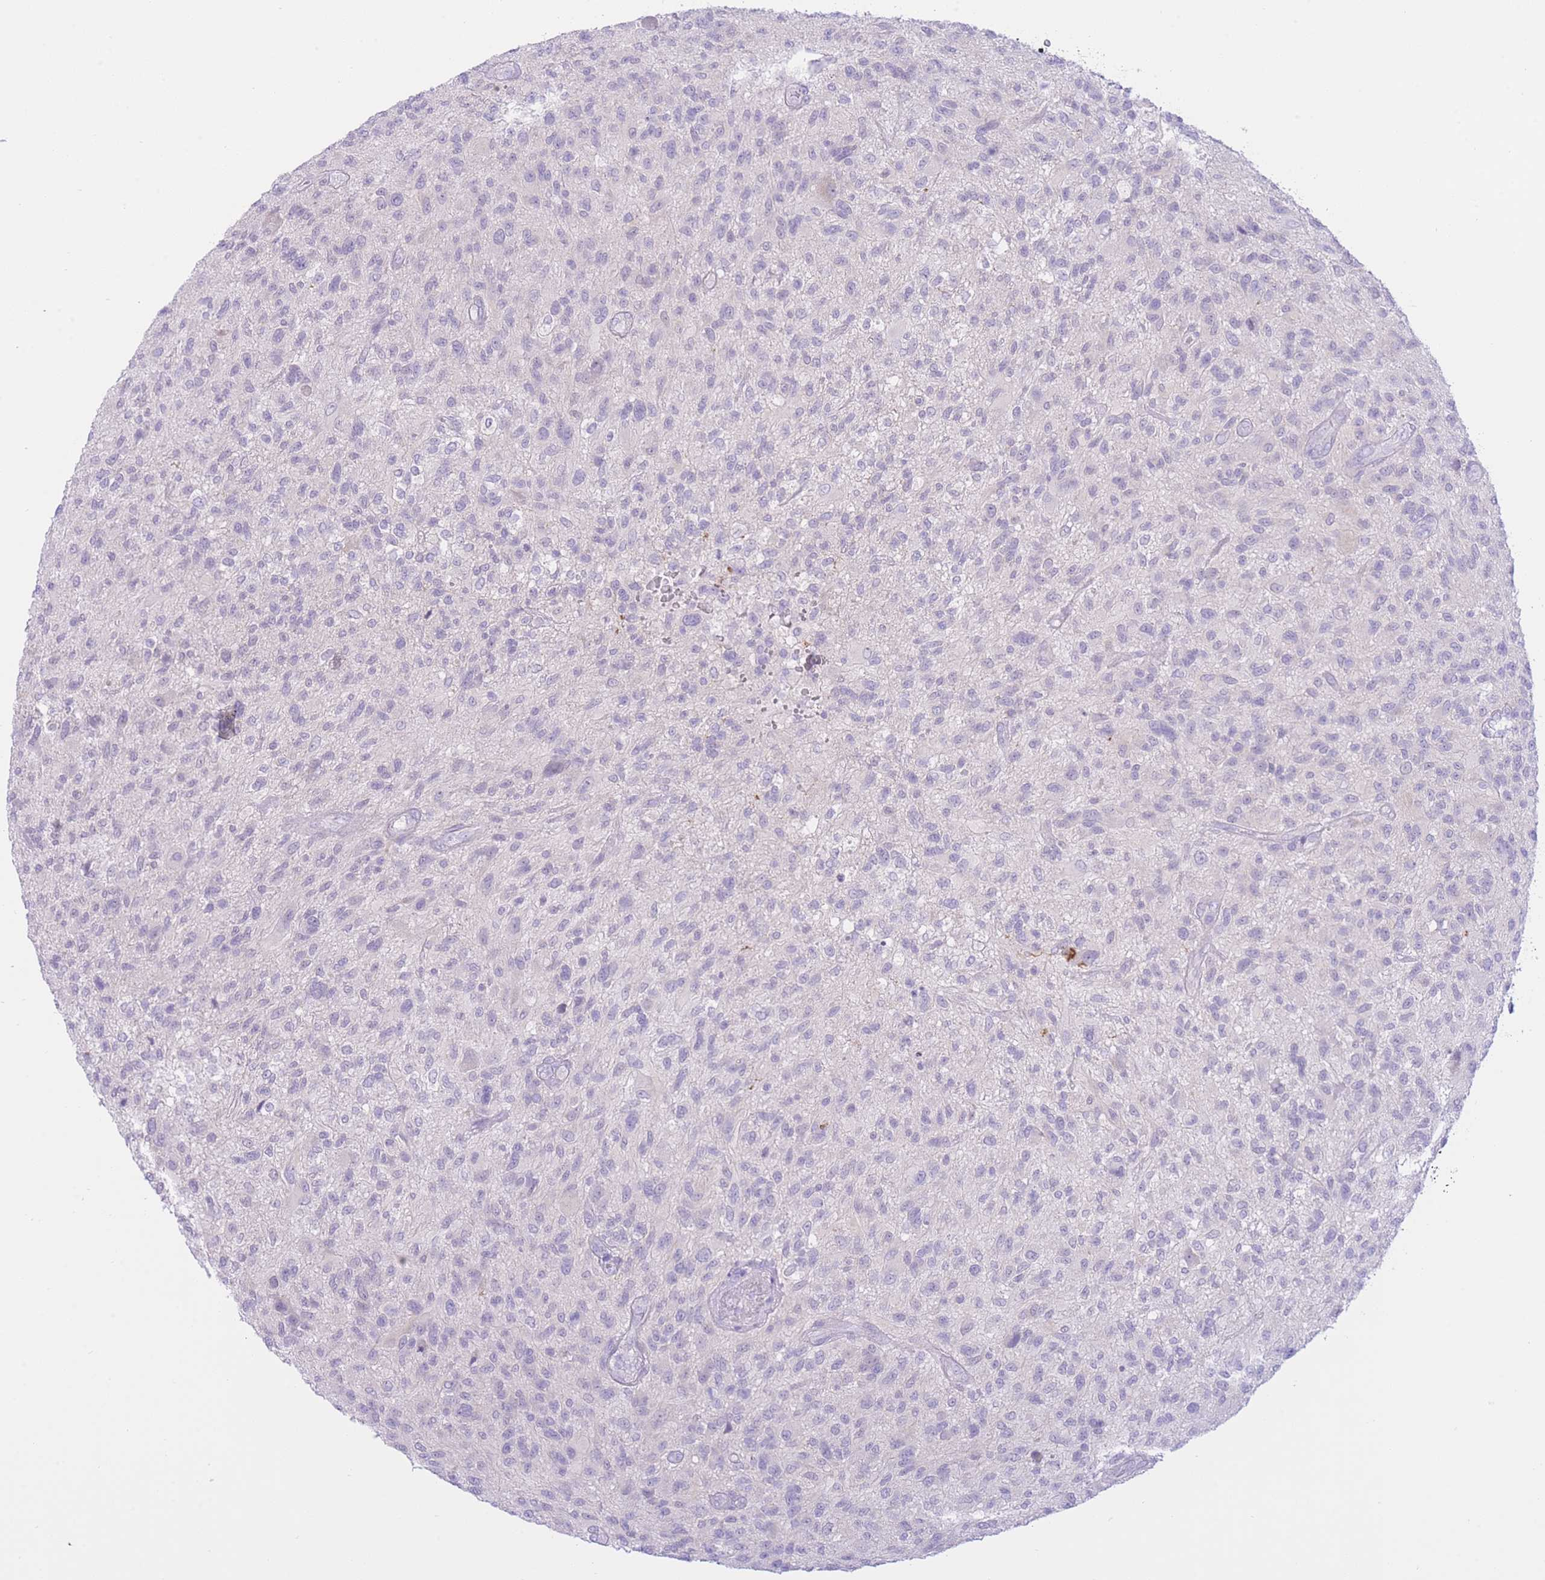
{"staining": {"intensity": "negative", "quantity": "none", "location": "none"}, "tissue": "glioma", "cell_type": "Tumor cells", "image_type": "cancer", "snomed": [{"axis": "morphology", "description": "Glioma, malignant, High grade"}, {"axis": "topography", "description": "Brain"}], "caption": "Immunohistochemistry (IHC) of human glioma demonstrates no positivity in tumor cells. (Immunohistochemistry (IHC), brightfield microscopy, high magnification).", "gene": "ZNF212", "patient": {"sex": "male", "age": 47}}